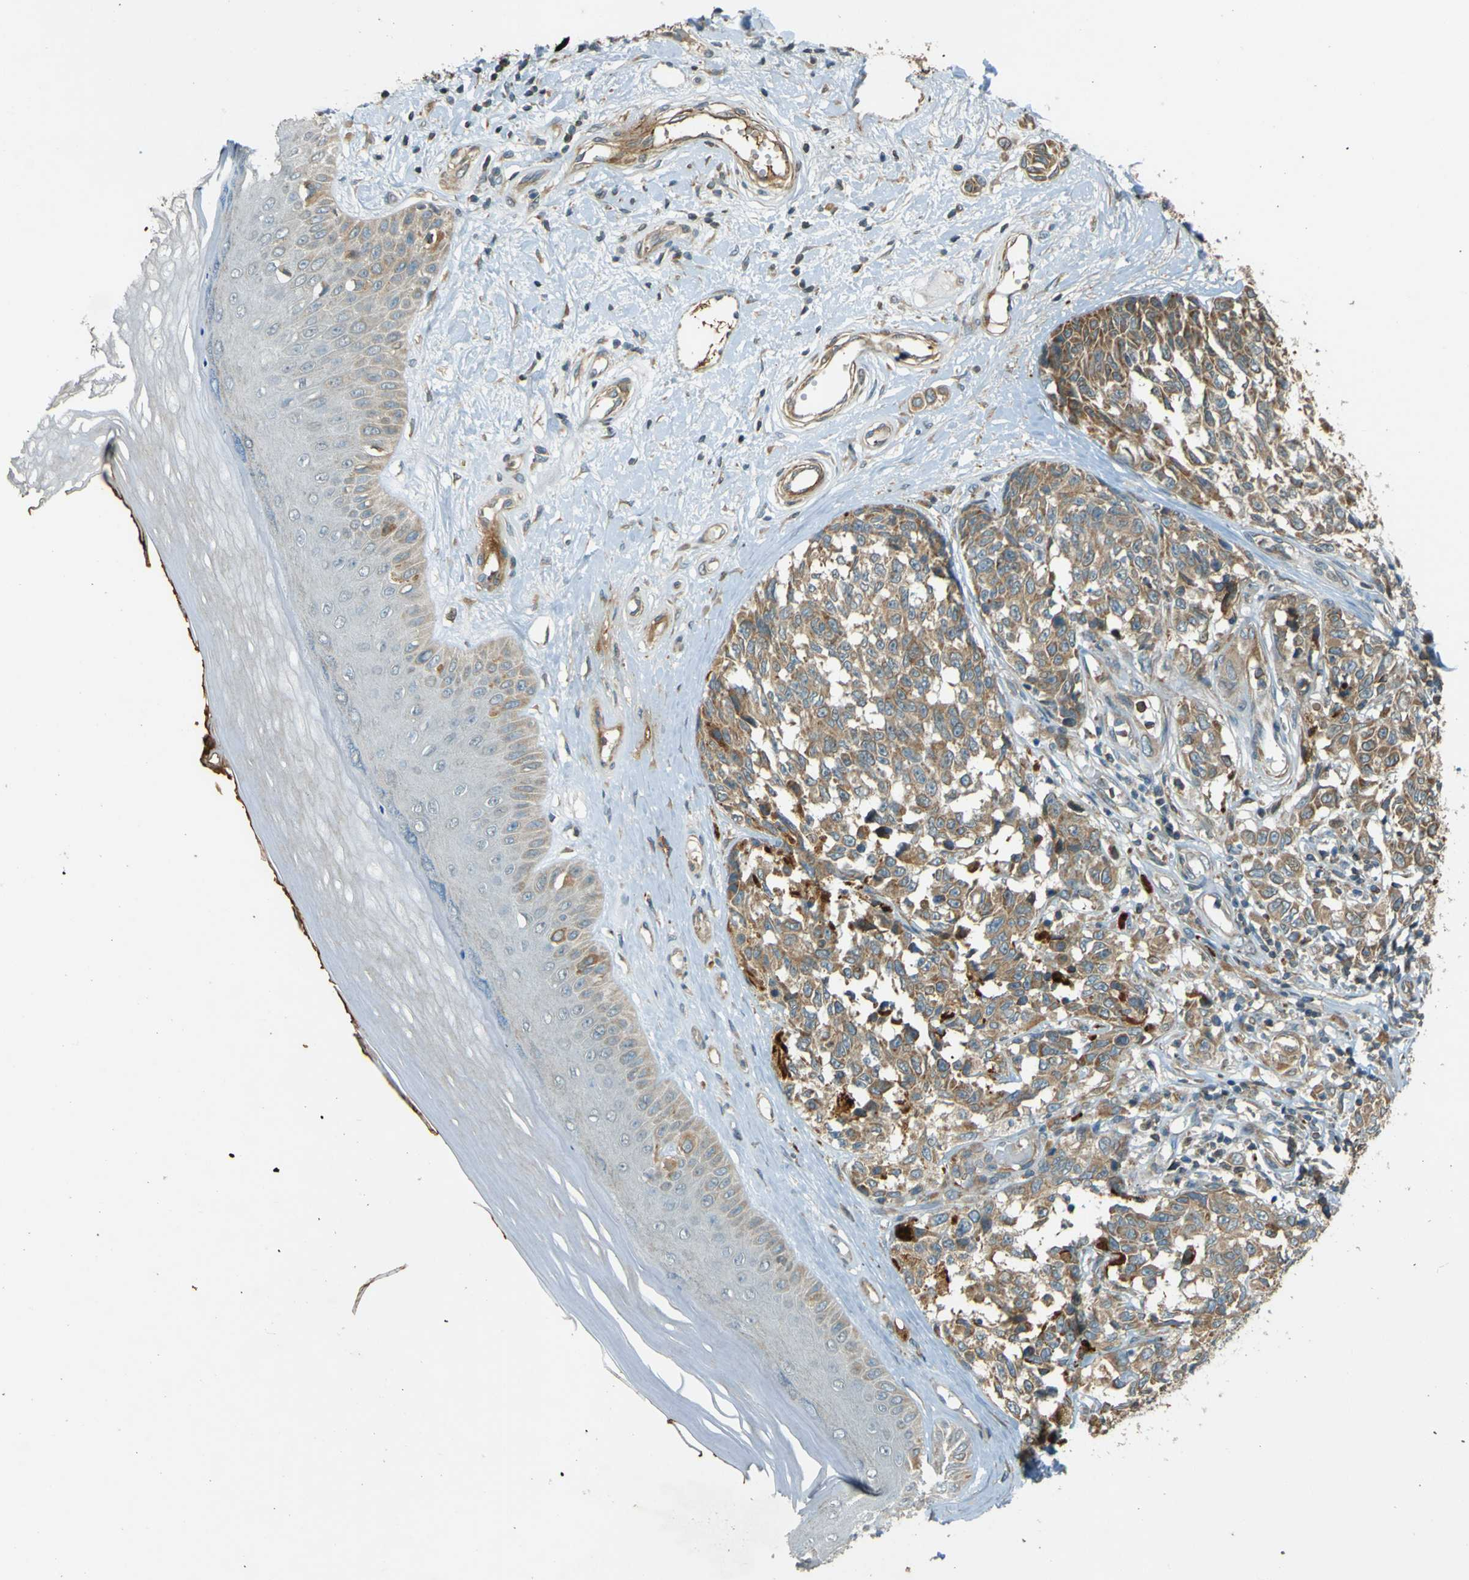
{"staining": {"intensity": "moderate", "quantity": ">75%", "location": "cytoplasmic/membranous"}, "tissue": "melanoma", "cell_type": "Tumor cells", "image_type": "cancer", "snomed": [{"axis": "morphology", "description": "Malignant melanoma, NOS"}, {"axis": "topography", "description": "Skin"}], "caption": "A high-resolution histopathology image shows IHC staining of malignant melanoma, which displays moderate cytoplasmic/membranous positivity in about >75% of tumor cells. (IHC, brightfield microscopy, high magnification).", "gene": "LPCAT1", "patient": {"sex": "female", "age": 64}}